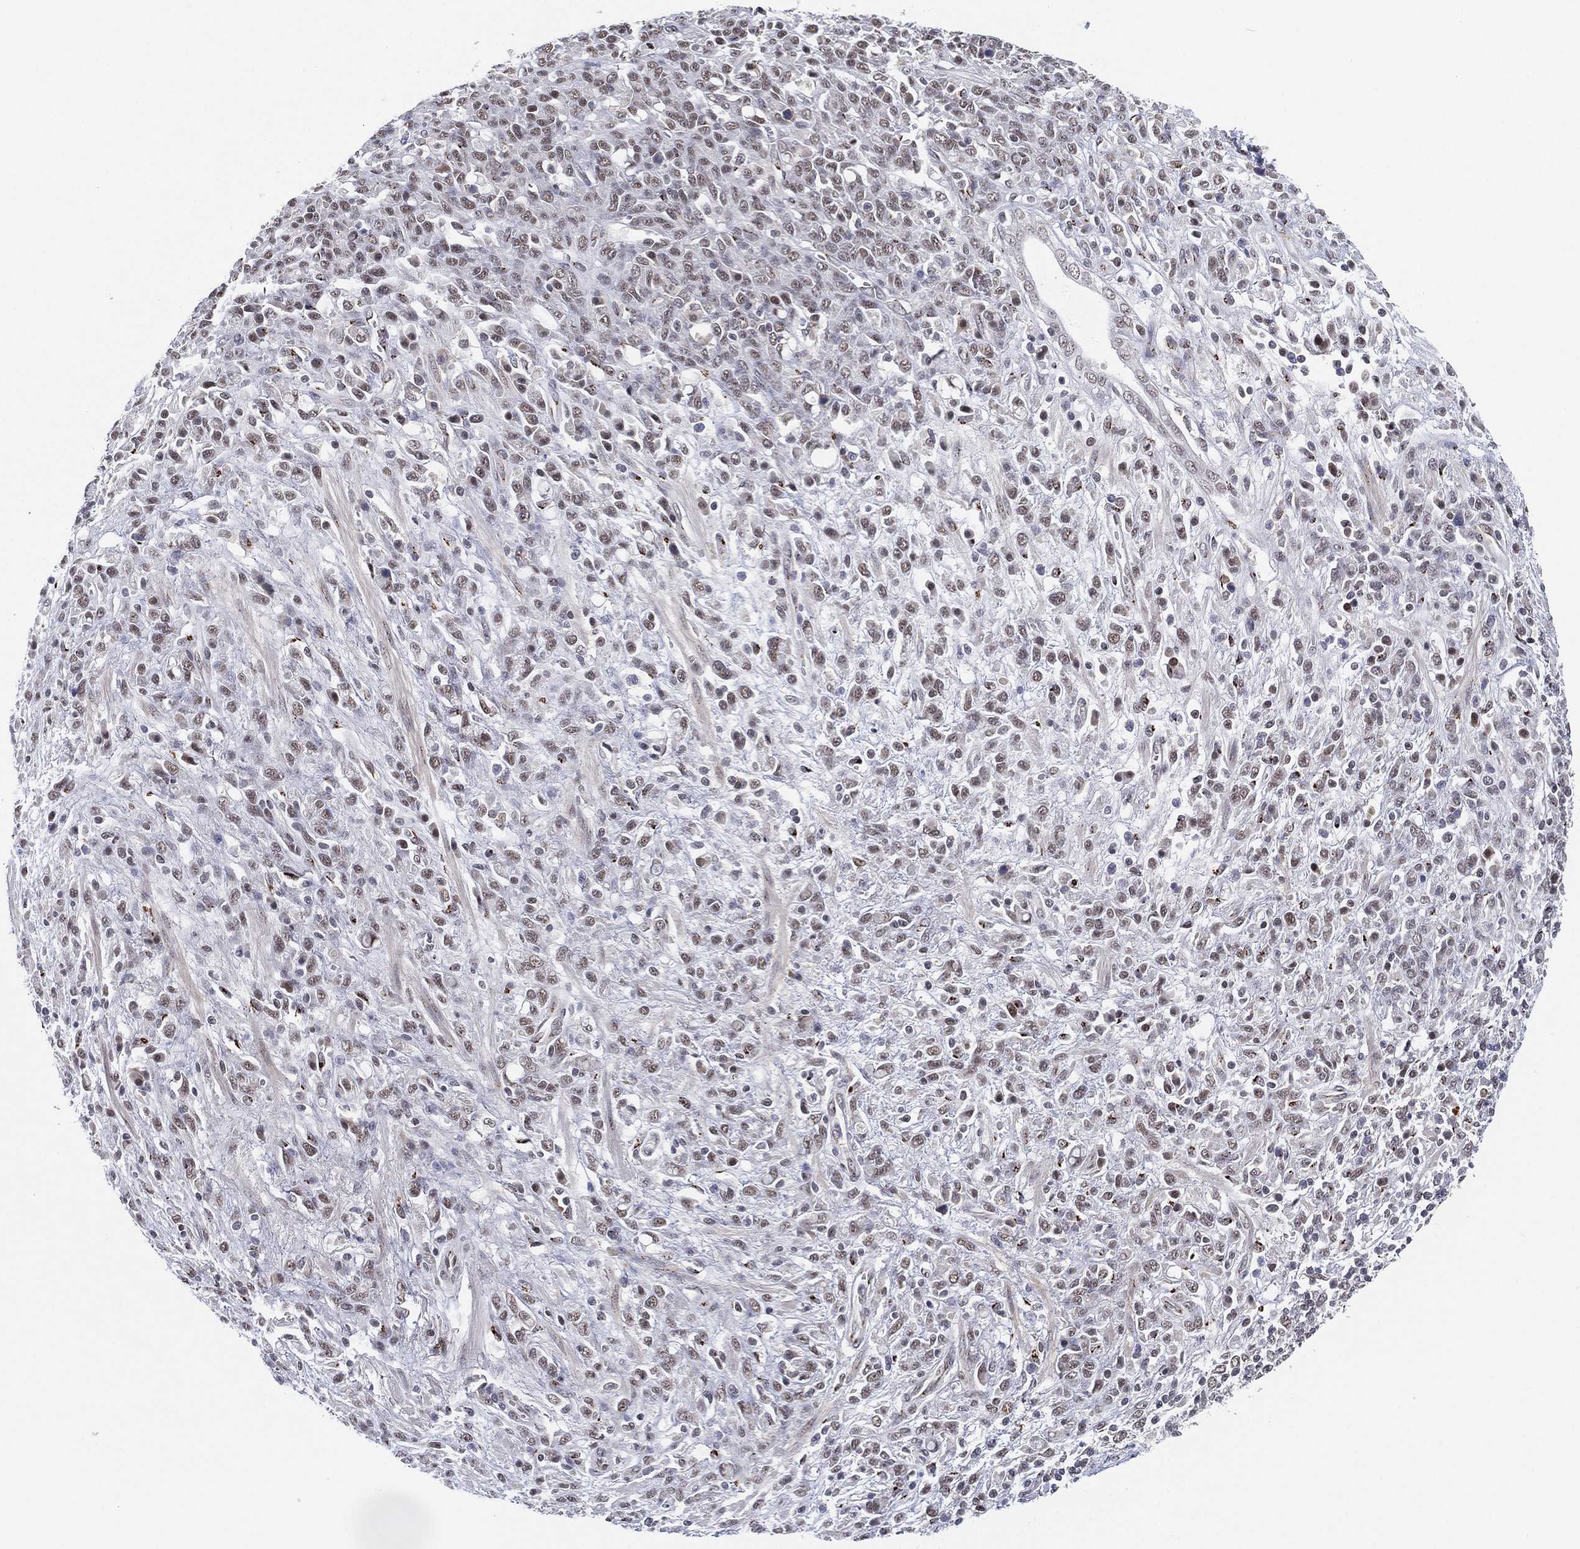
{"staining": {"intensity": "weak", "quantity": "25%-75%", "location": "nuclear"}, "tissue": "stomach cancer", "cell_type": "Tumor cells", "image_type": "cancer", "snomed": [{"axis": "morphology", "description": "Adenocarcinoma, NOS"}, {"axis": "topography", "description": "Stomach"}], "caption": "The histopathology image exhibits staining of stomach adenocarcinoma, revealing weak nuclear protein expression (brown color) within tumor cells. Immunohistochemistry (ihc) stains the protein of interest in brown and the nuclei are stained blue.", "gene": "CD177", "patient": {"sex": "female", "age": 57}}